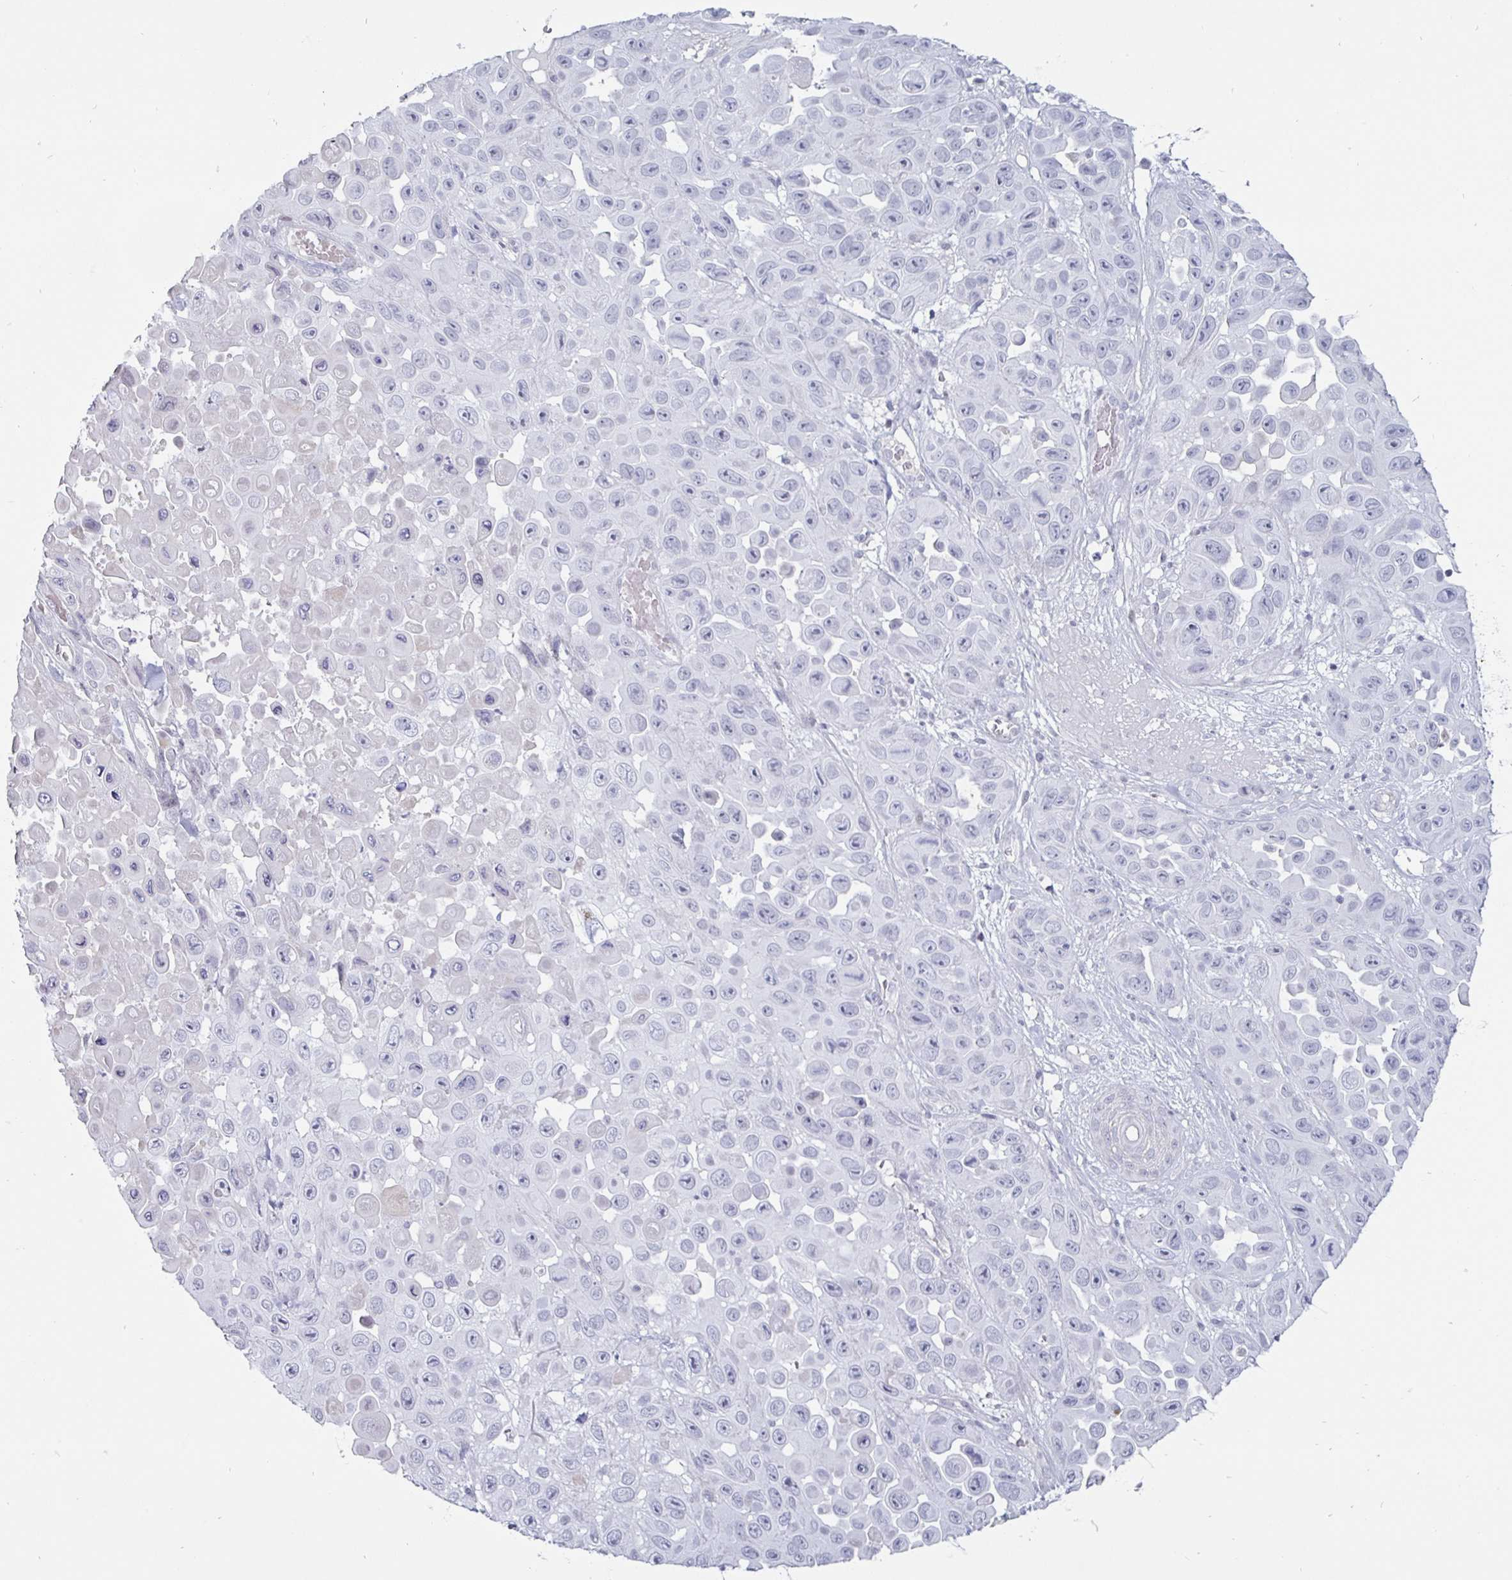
{"staining": {"intensity": "negative", "quantity": "none", "location": "none"}, "tissue": "skin cancer", "cell_type": "Tumor cells", "image_type": "cancer", "snomed": [{"axis": "morphology", "description": "Squamous cell carcinoma, NOS"}, {"axis": "topography", "description": "Skin"}], "caption": "Immunohistochemistry (IHC) of squamous cell carcinoma (skin) reveals no staining in tumor cells.", "gene": "OOSP2", "patient": {"sex": "male", "age": 81}}